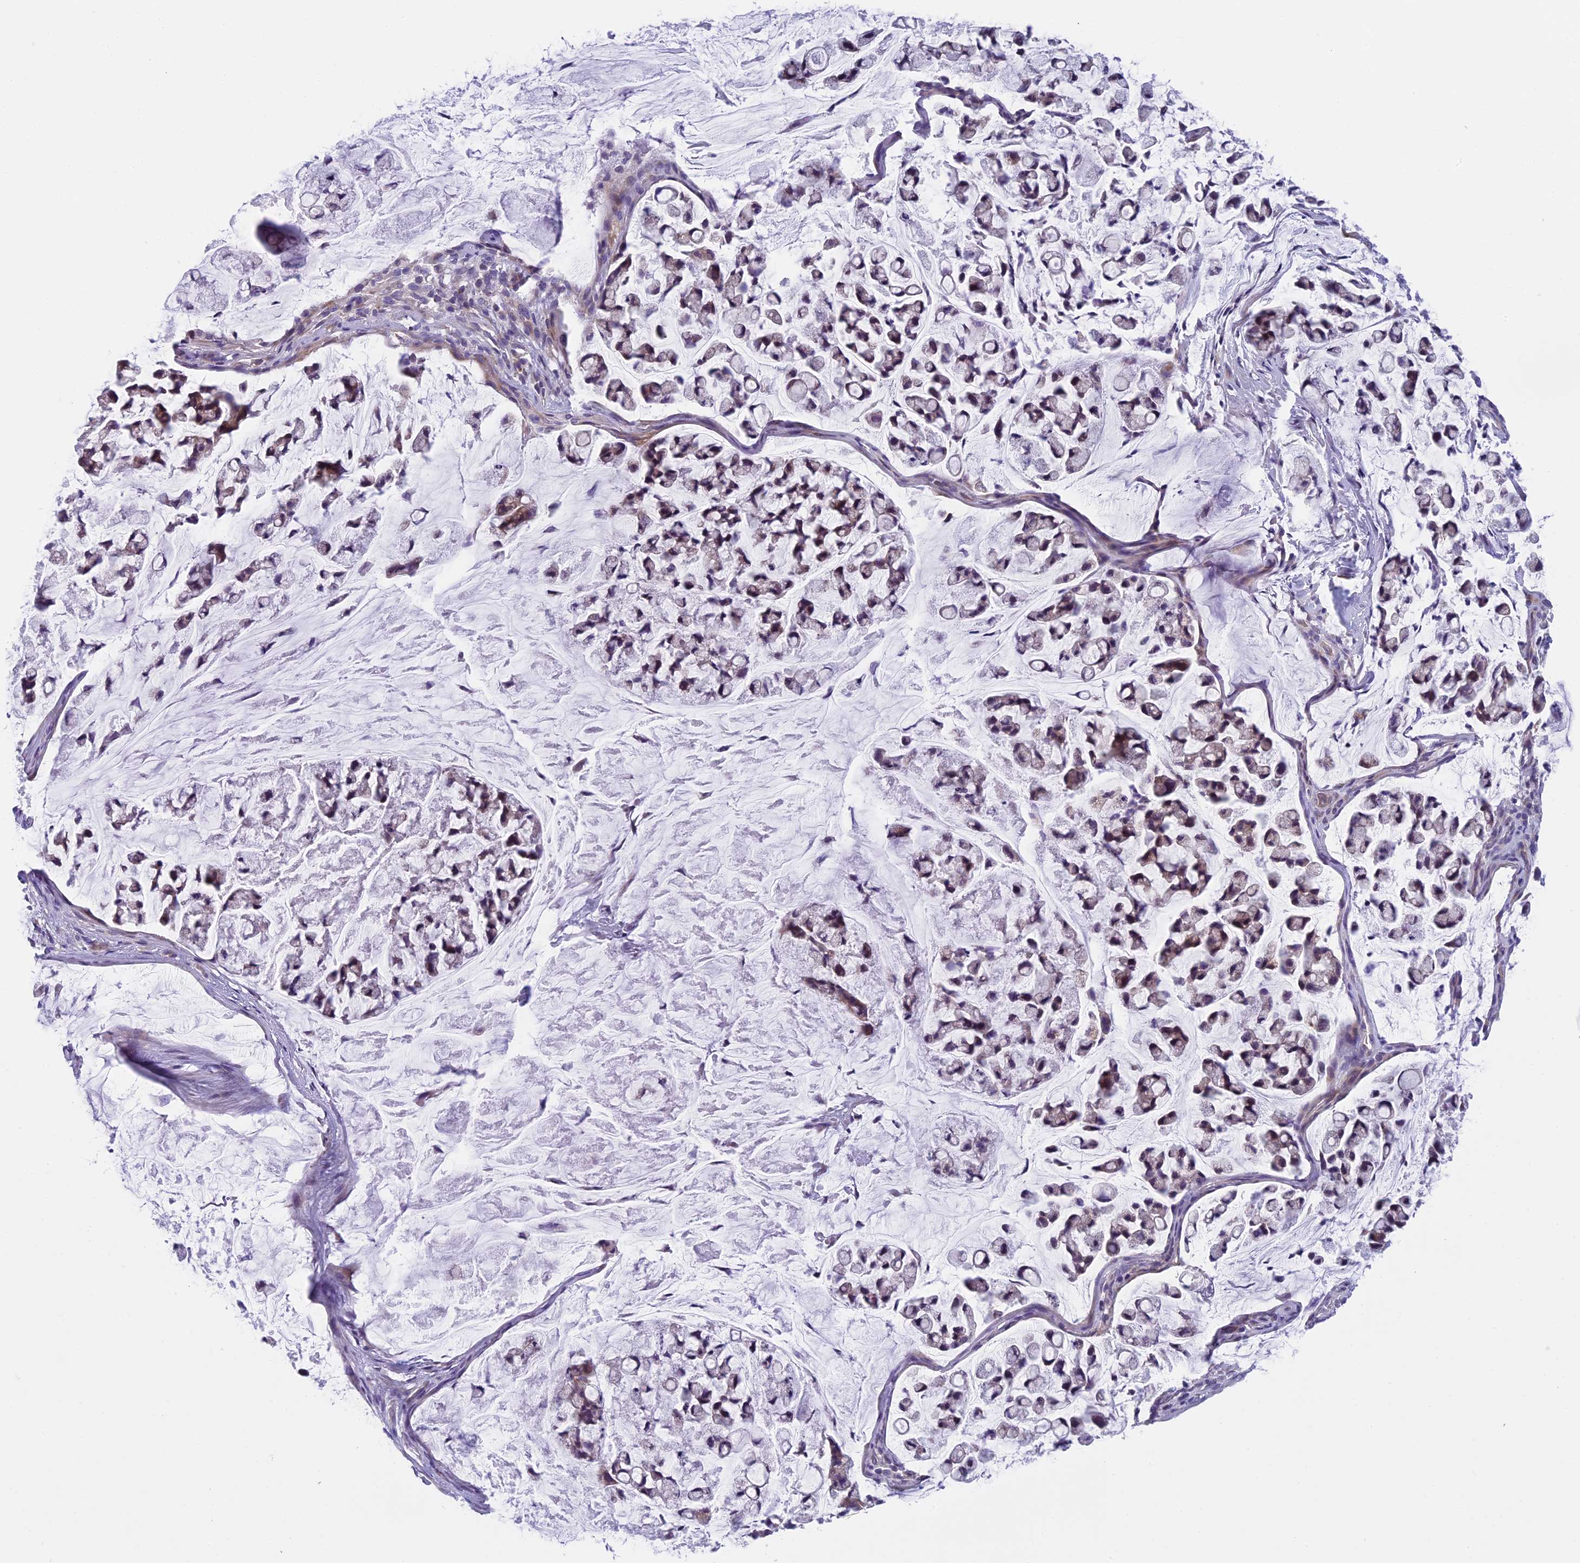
{"staining": {"intensity": "moderate", "quantity": "25%-75%", "location": "cytoplasmic/membranous"}, "tissue": "stomach cancer", "cell_type": "Tumor cells", "image_type": "cancer", "snomed": [{"axis": "morphology", "description": "Adenocarcinoma, NOS"}, {"axis": "topography", "description": "Stomach, lower"}], "caption": "Tumor cells demonstrate medium levels of moderate cytoplasmic/membranous staining in about 25%-75% of cells in human adenocarcinoma (stomach). The staining was performed using DAB to visualize the protein expression in brown, while the nuclei were stained in blue with hematoxylin (Magnification: 20x).", "gene": "ARHGEF37", "patient": {"sex": "male", "age": 67}}